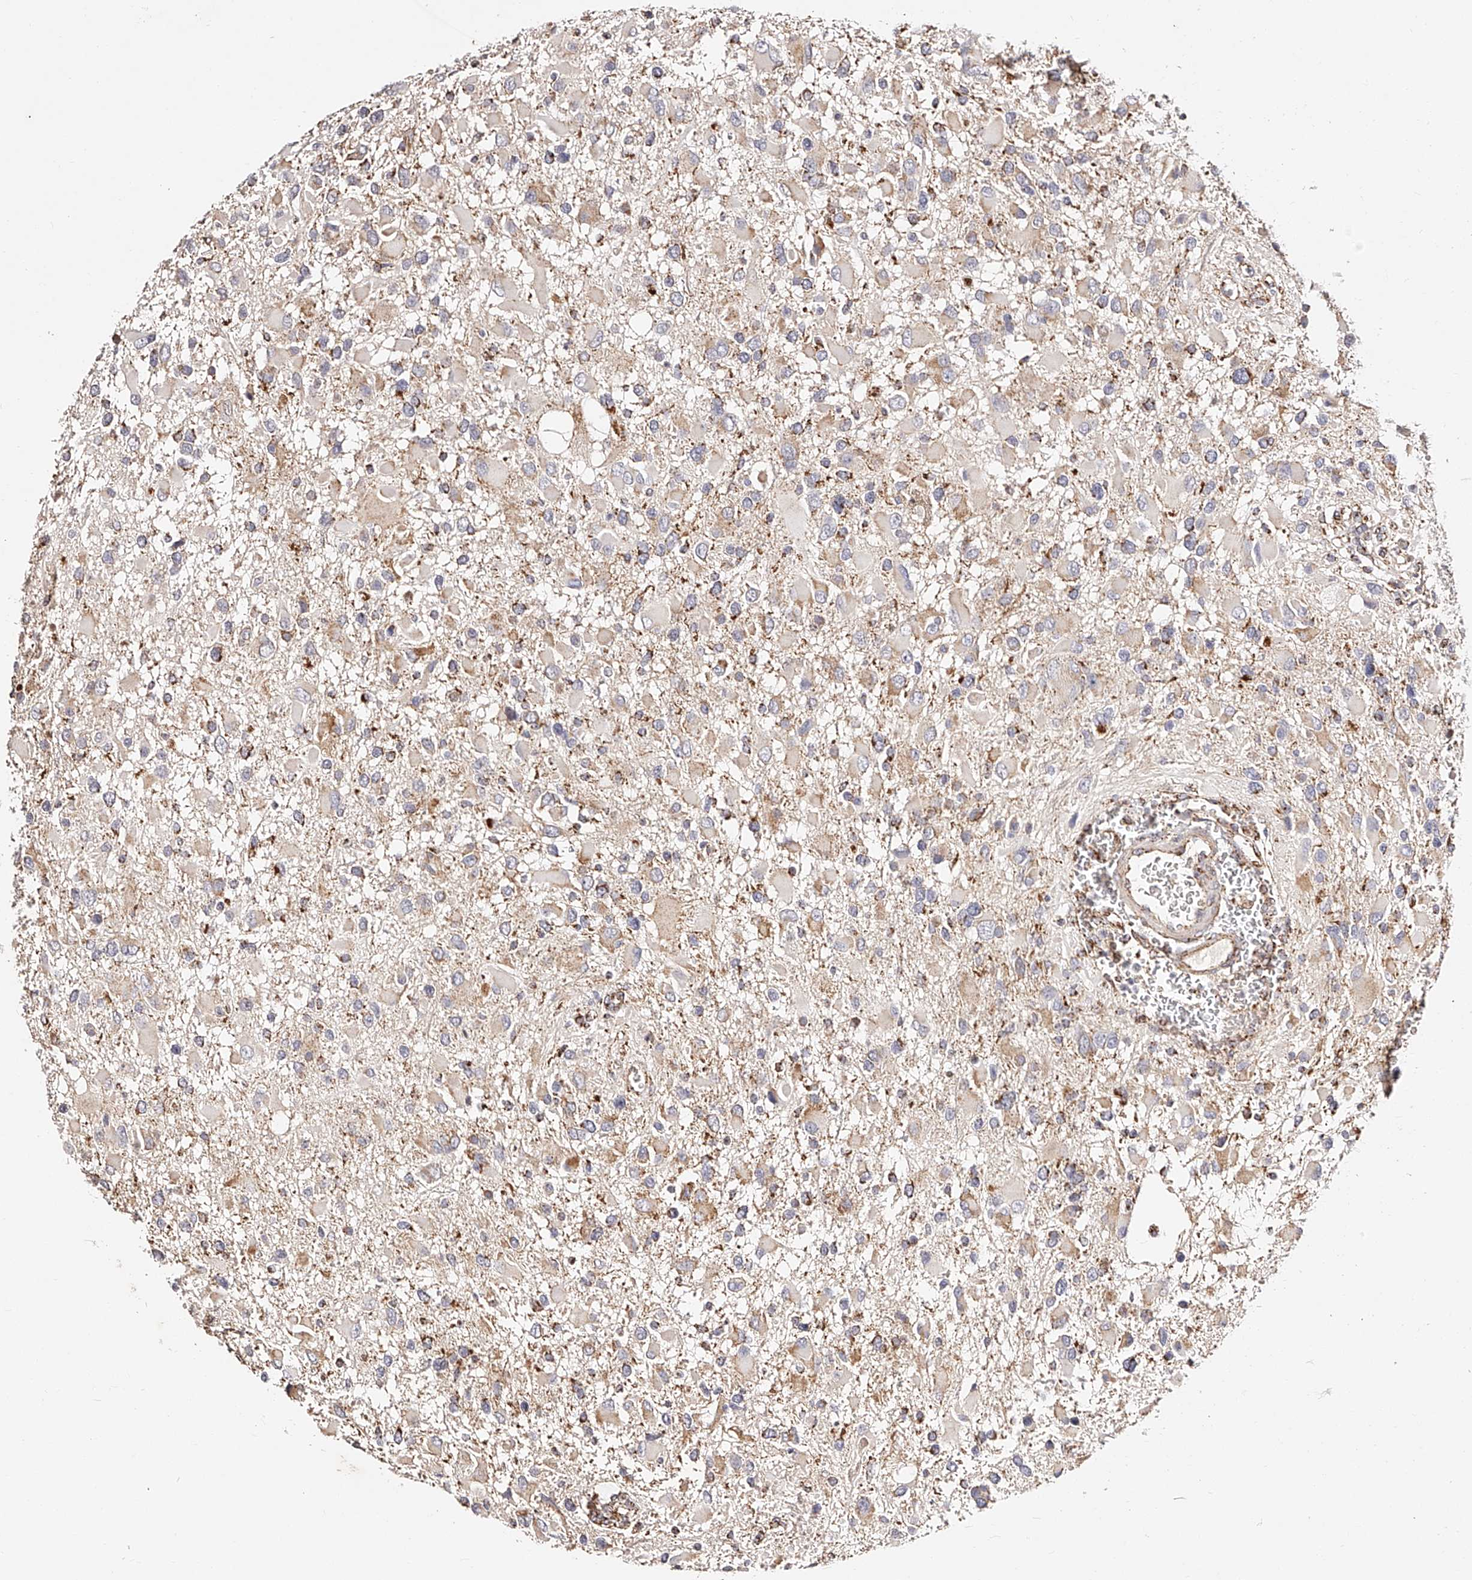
{"staining": {"intensity": "weak", "quantity": "<25%", "location": "cytoplasmic/membranous"}, "tissue": "glioma", "cell_type": "Tumor cells", "image_type": "cancer", "snomed": [{"axis": "morphology", "description": "Glioma, malignant, High grade"}, {"axis": "topography", "description": "Brain"}], "caption": "Micrograph shows no protein staining in tumor cells of glioma tissue.", "gene": "NDUFV3", "patient": {"sex": "male", "age": 53}}